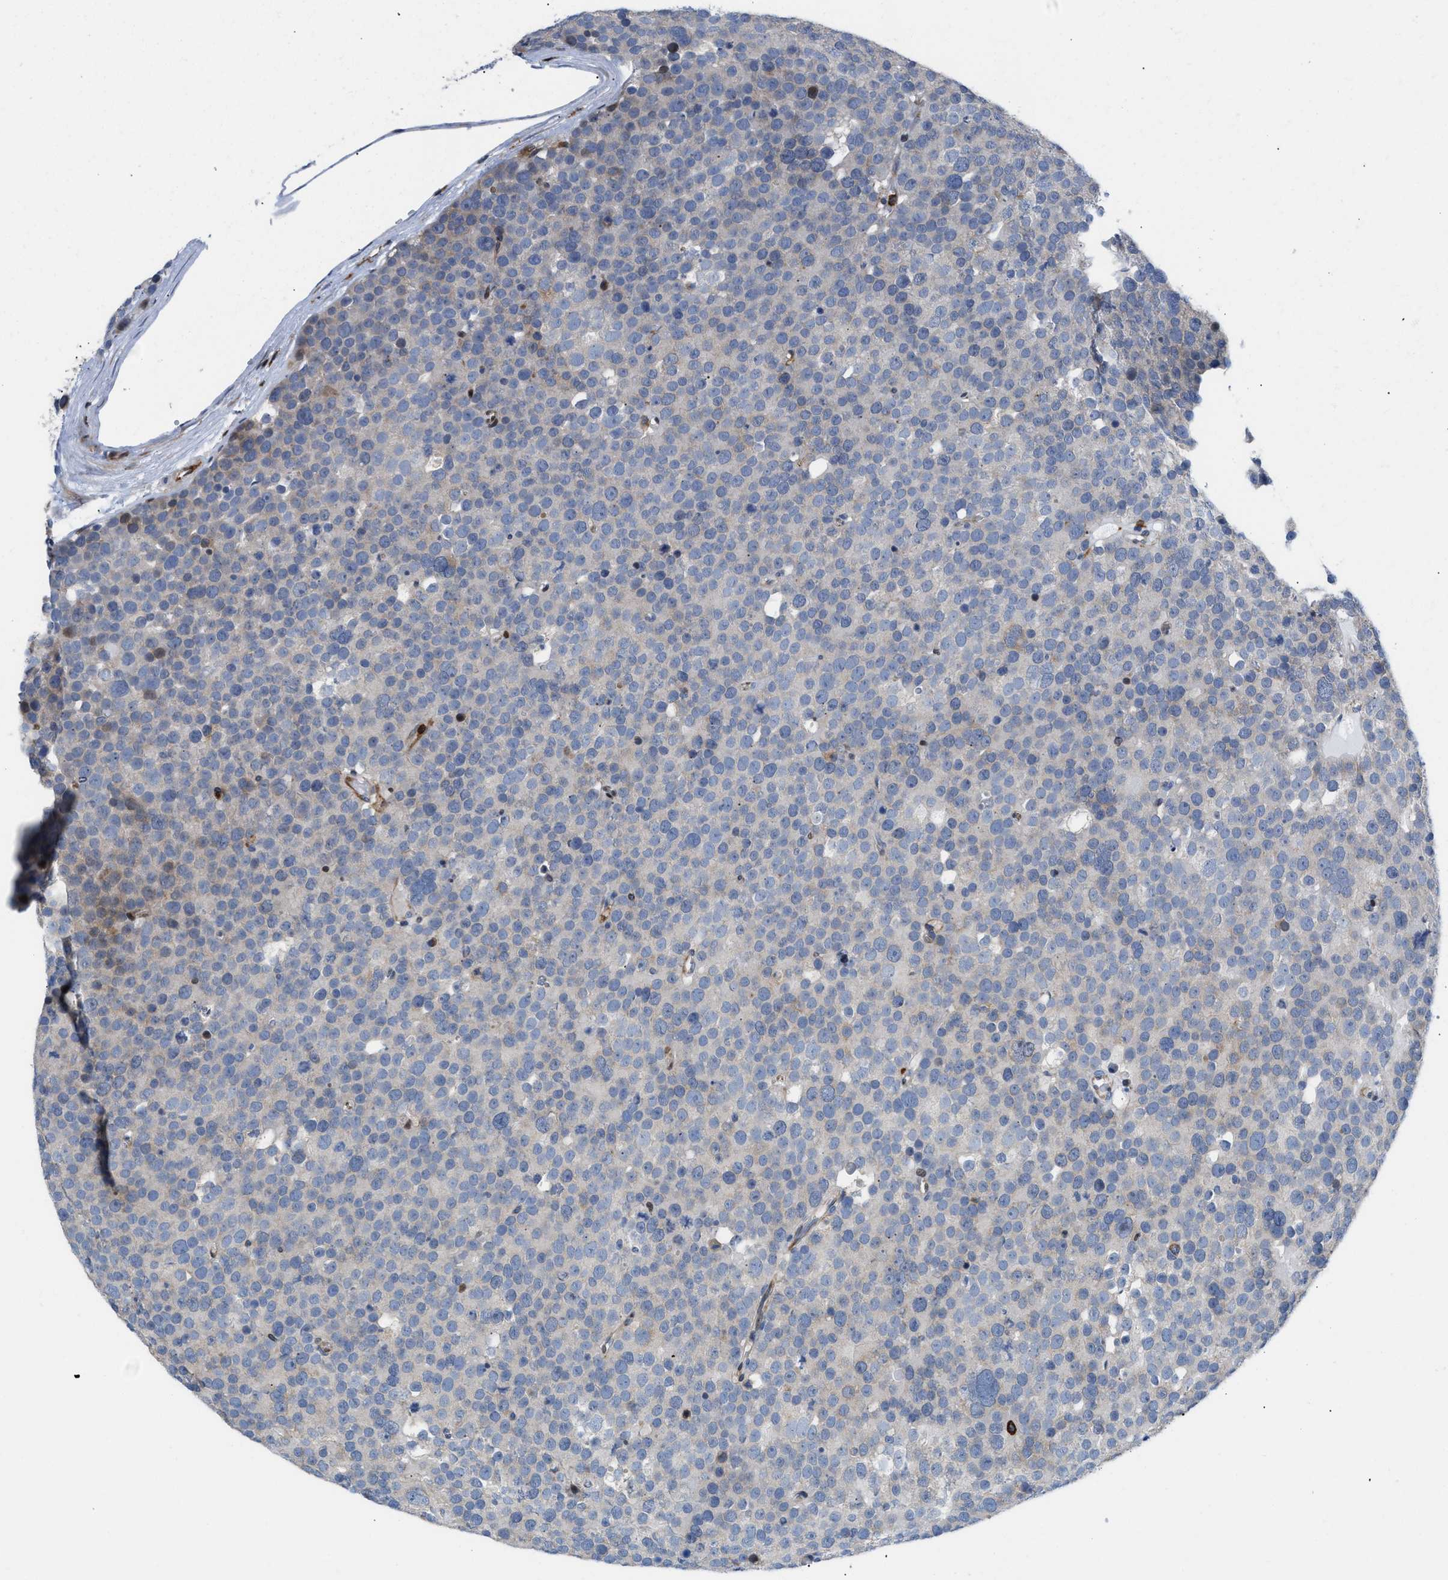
{"staining": {"intensity": "negative", "quantity": "none", "location": "none"}, "tissue": "testis cancer", "cell_type": "Tumor cells", "image_type": "cancer", "snomed": [{"axis": "morphology", "description": "Seminoma, NOS"}, {"axis": "topography", "description": "Testis"}], "caption": "High power microscopy image of an immunohistochemistry photomicrograph of testis cancer, revealing no significant expression in tumor cells.", "gene": "ATP9A", "patient": {"sex": "male", "age": 71}}